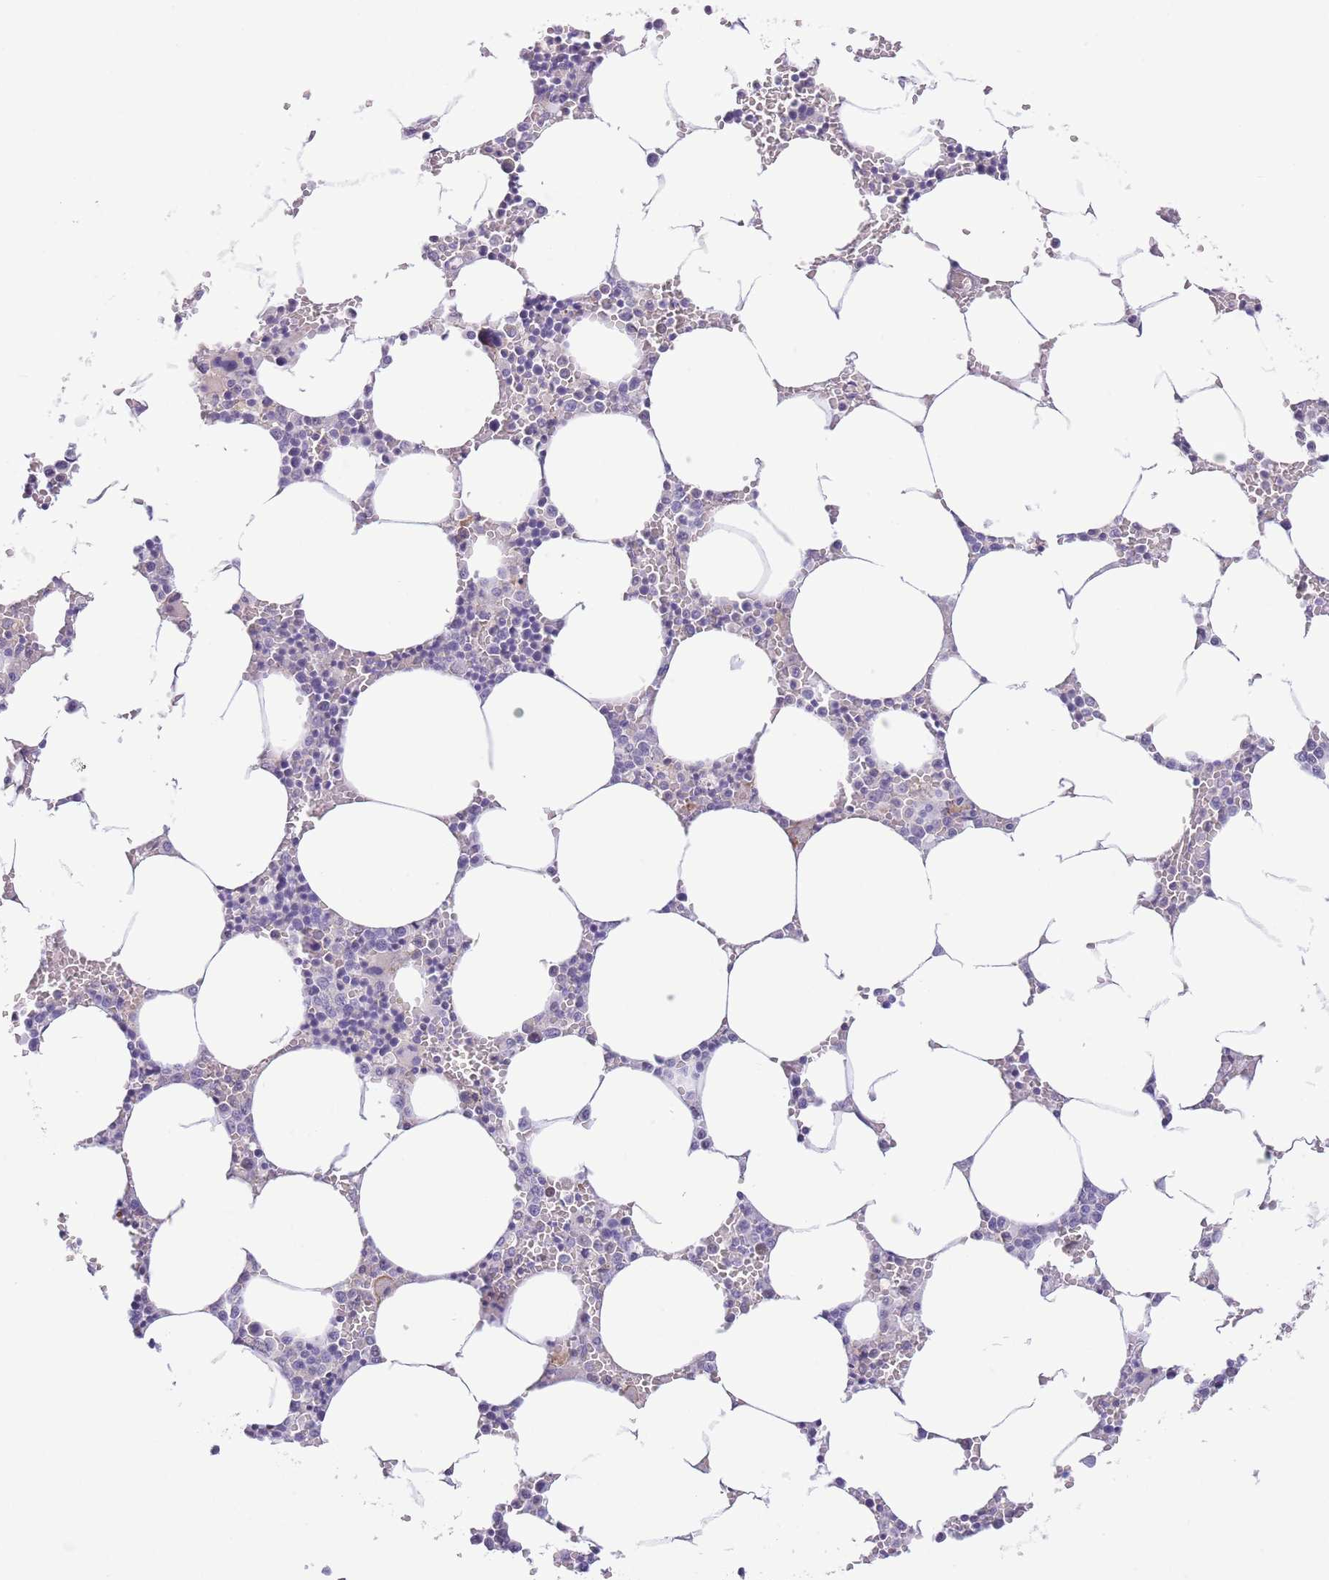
{"staining": {"intensity": "negative", "quantity": "none", "location": "none"}, "tissue": "bone marrow", "cell_type": "Hematopoietic cells", "image_type": "normal", "snomed": [{"axis": "morphology", "description": "Normal tissue, NOS"}, {"axis": "topography", "description": "Bone marrow"}], "caption": "High magnification brightfield microscopy of unremarkable bone marrow stained with DAB (brown) and counterstained with hematoxylin (blue): hematopoietic cells show no significant positivity. Nuclei are stained in blue.", "gene": "C9orf152", "patient": {"sex": "male", "age": 70}}